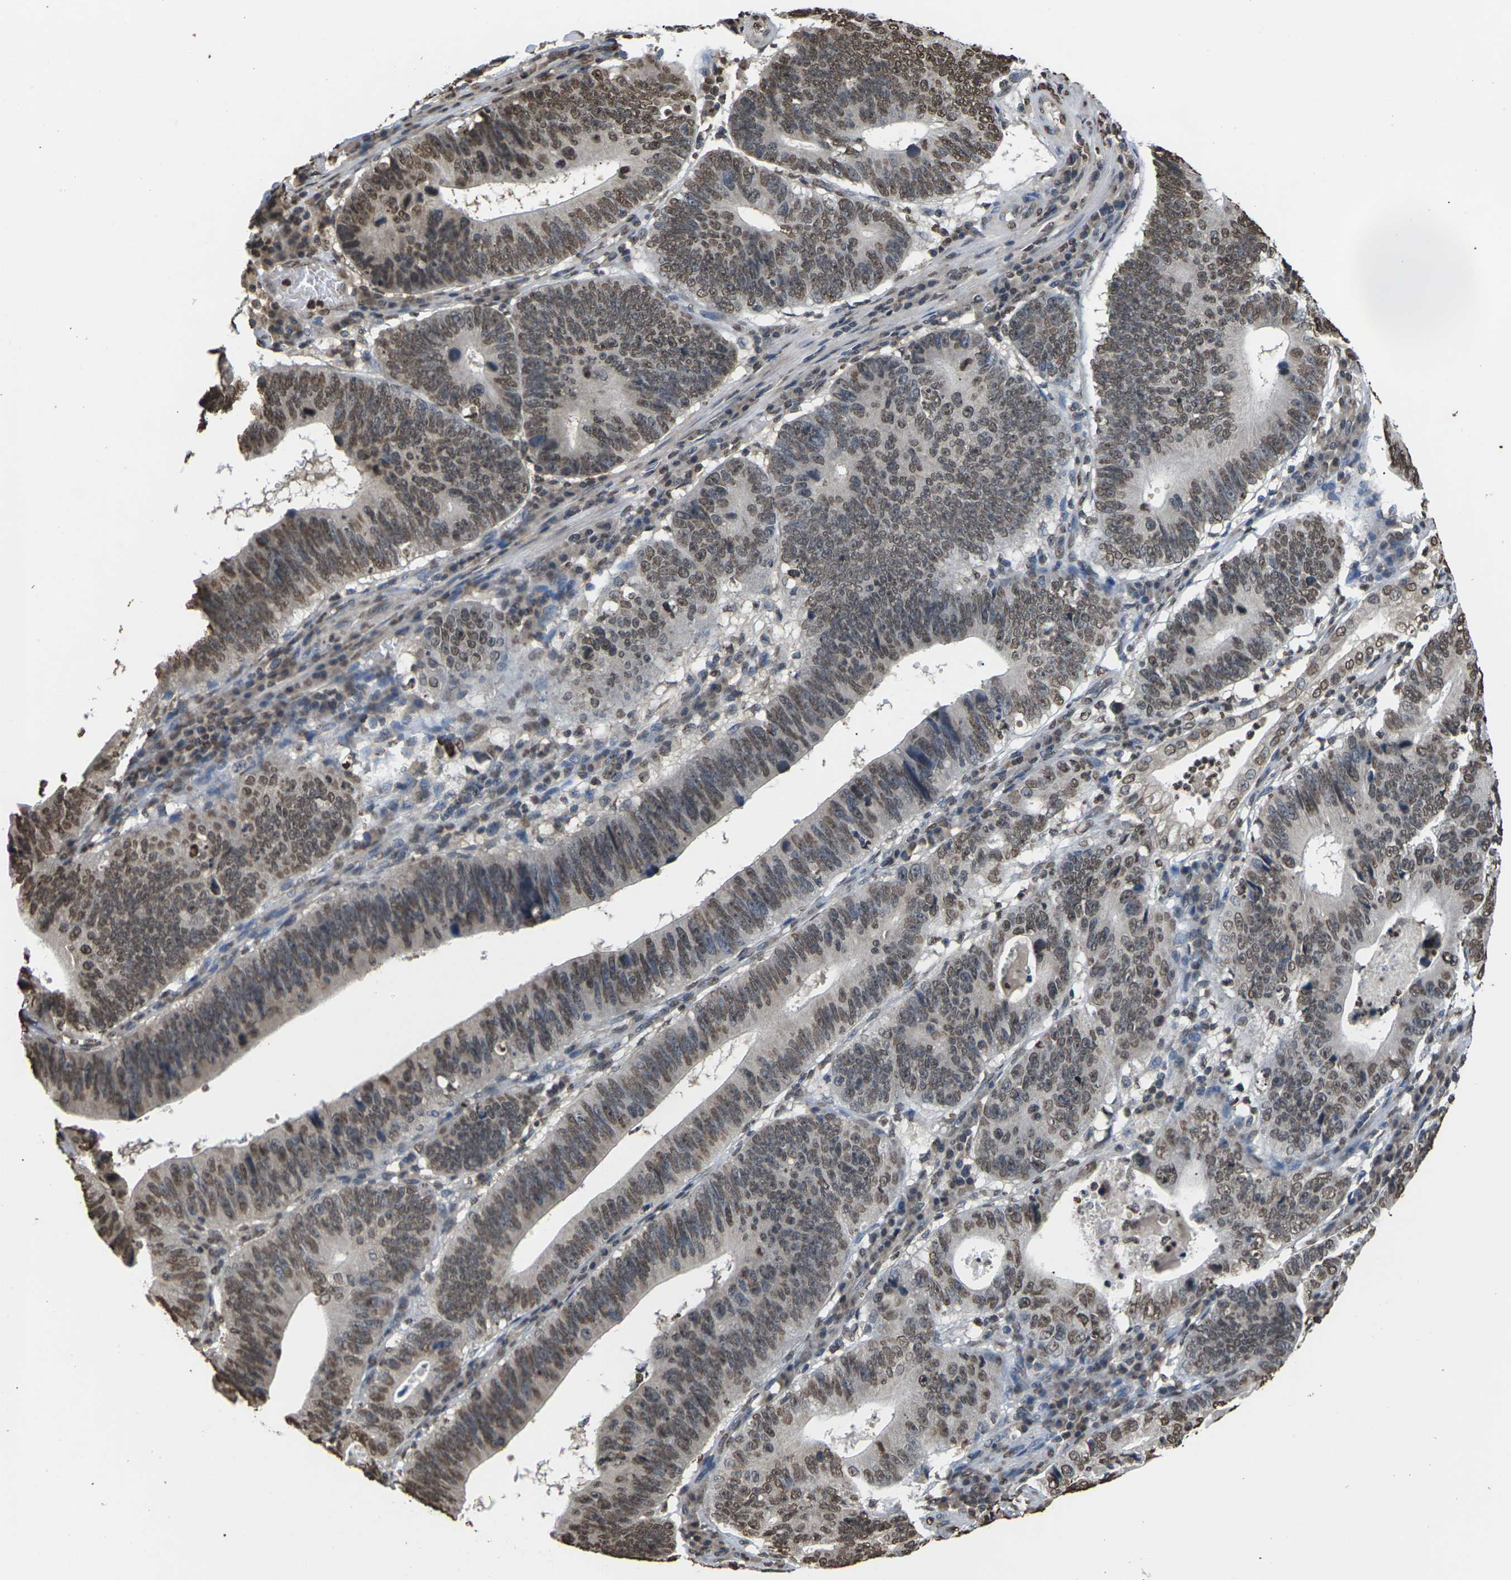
{"staining": {"intensity": "moderate", "quantity": ">75%", "location": "nuclear"}, "tissue": "stomach cancer", "cell_type": "Tumor cells", "image_type": "cancer", "snomed": [{"axis": "morphology", "description": "Adenocarcinoma, NOS"}, {"axis": "topography", "description": "Stomach"}], "caption": "Immunohistochemistry (IHC) (DAB (3,3'-diaminobenzidine)) staining of human stomach cancer (adenocarcinoma) displays moderate nuclear protein staining in approximately >75% of tumor cells.", "gene": "EMSY", "patient": {"sex": "male", "age": 59}}